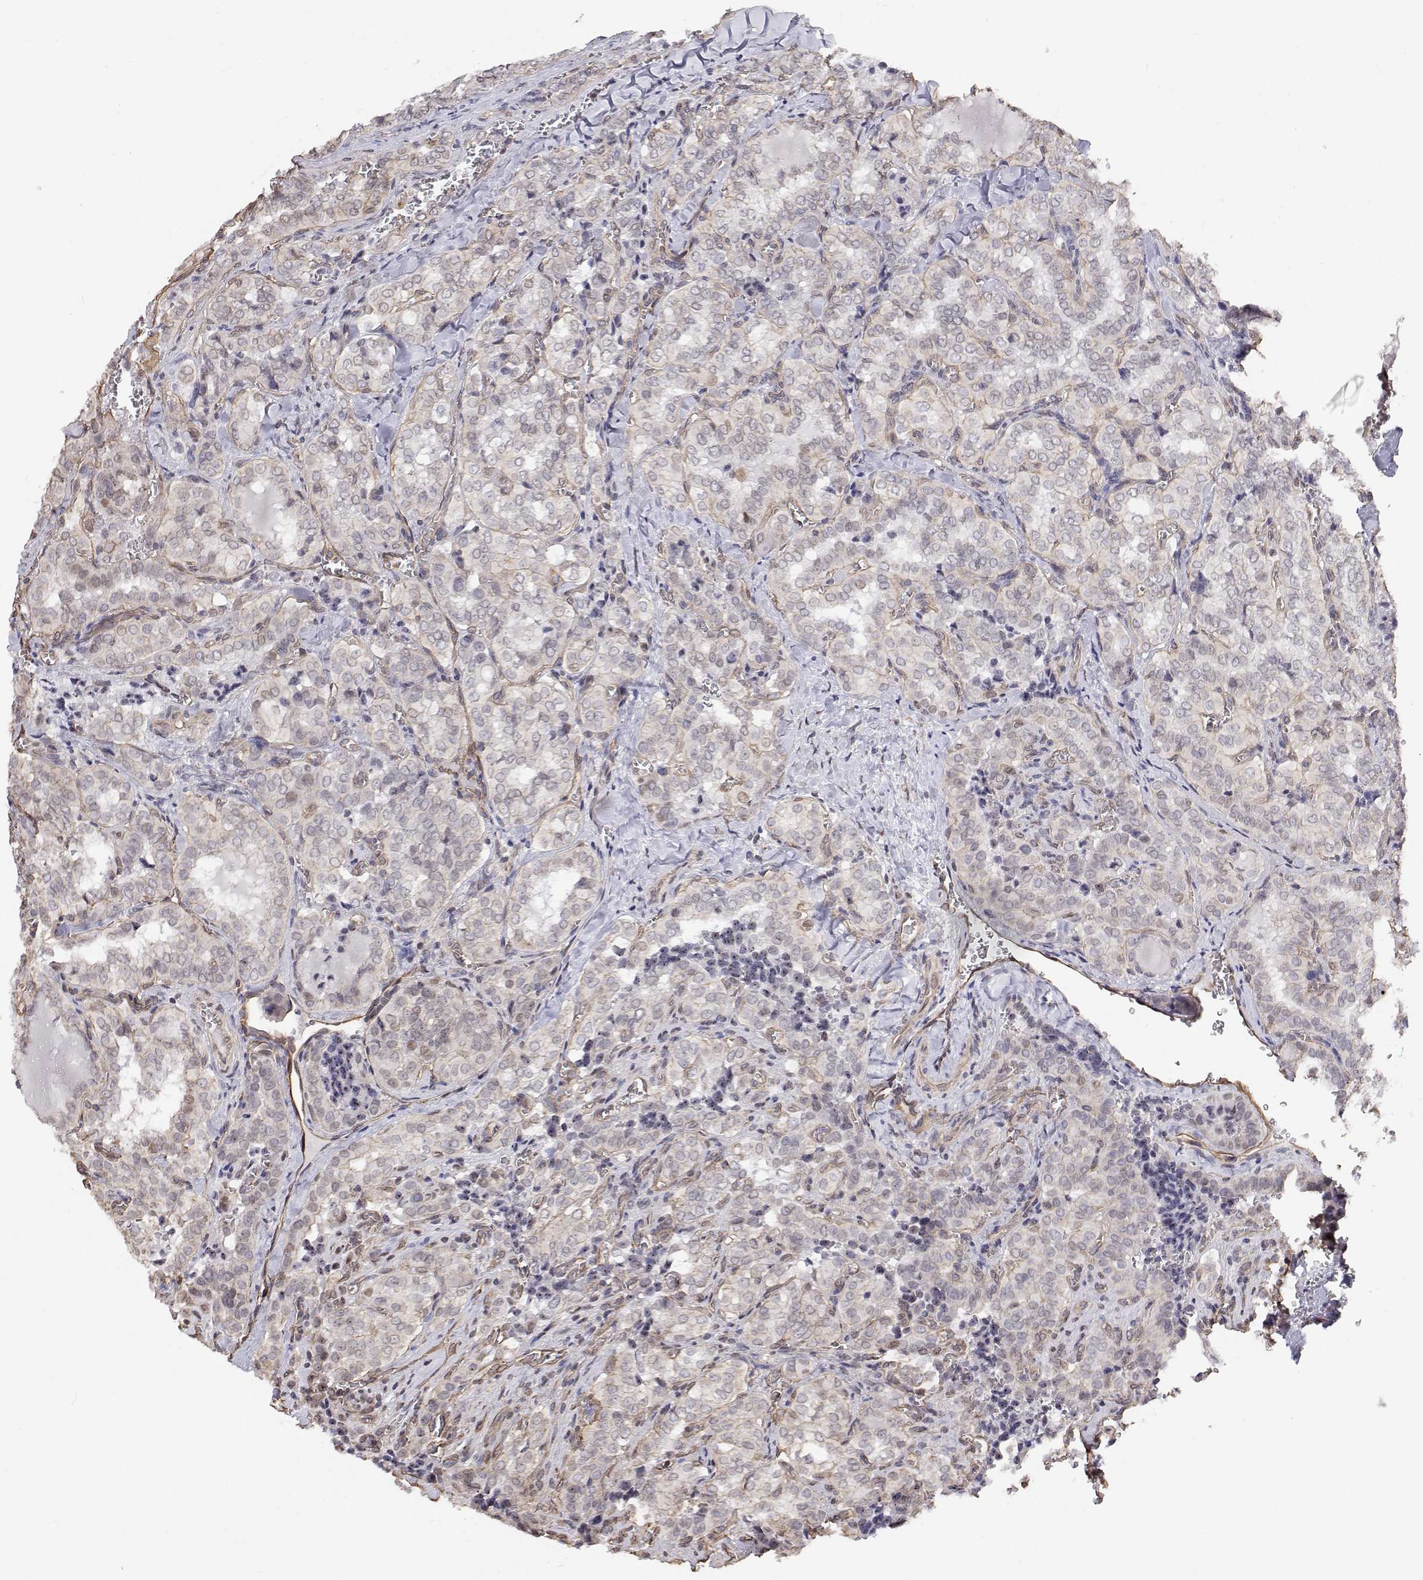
{"staining": {"intensity": "negative", "quantity": "none", "location": "none"}, "tissue": "thyroid cancer", "cell_type": "Tumor cells", "image_type": "cancer", "snomed": [{"axis": "morphology", "description": "Papillary adenocarcinoma, NOS"}, {"axis": "topography", "description": "Thyroid gland"}], "caption": "Protein analysis of thyroid cancer (papillary adenocarcinoma) exhibits no significant expression in tumor cells. (DAB immunohistochemistry visualized using brightfield microscopy, high magnification).", "gene": "GSDMA", "patient": {"sex": "female", "age": 41}}